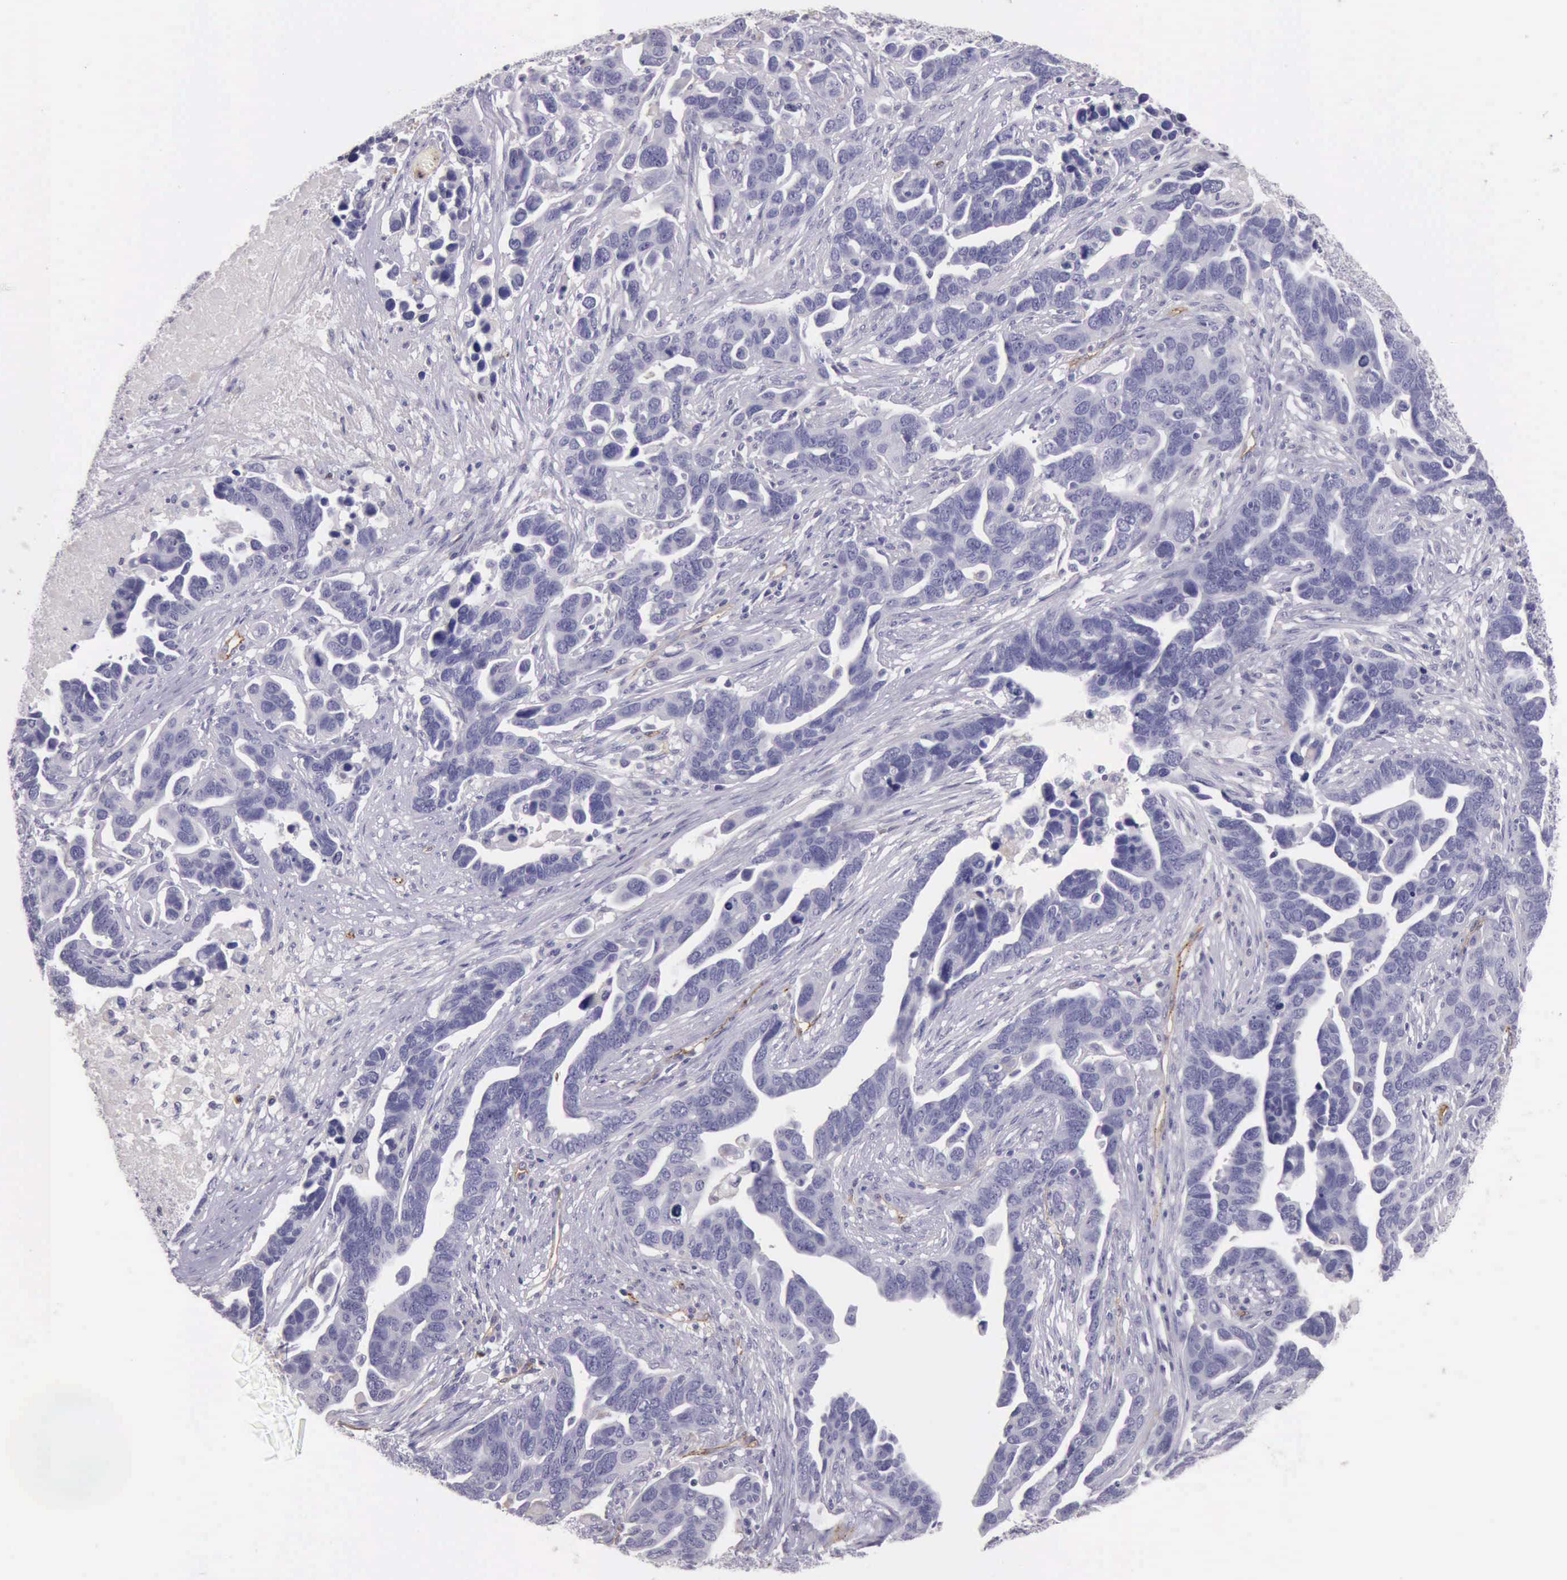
{"staining": {"intensity": "negative", "quantity": "none", "location": "none"}, "tissue": "ovarian cancer", "cell_type": "Tumor cells", "image_type": "cancer", "snomed": [{"axis": "morphology", "description": "Cystadenocarcinoma, serous, NOS"}, {"axis": "topography", "description": "Ovary"}], "caption": "This photomicrograph is of ovarian serous cystadenocarcinoma stained with IHC to label a protein in brown with the nuclei are counter-stained blue. There is no positivity in tumor cells.", "gene": "TCEANC", "patient": {"sex": "female", "age": 54}}